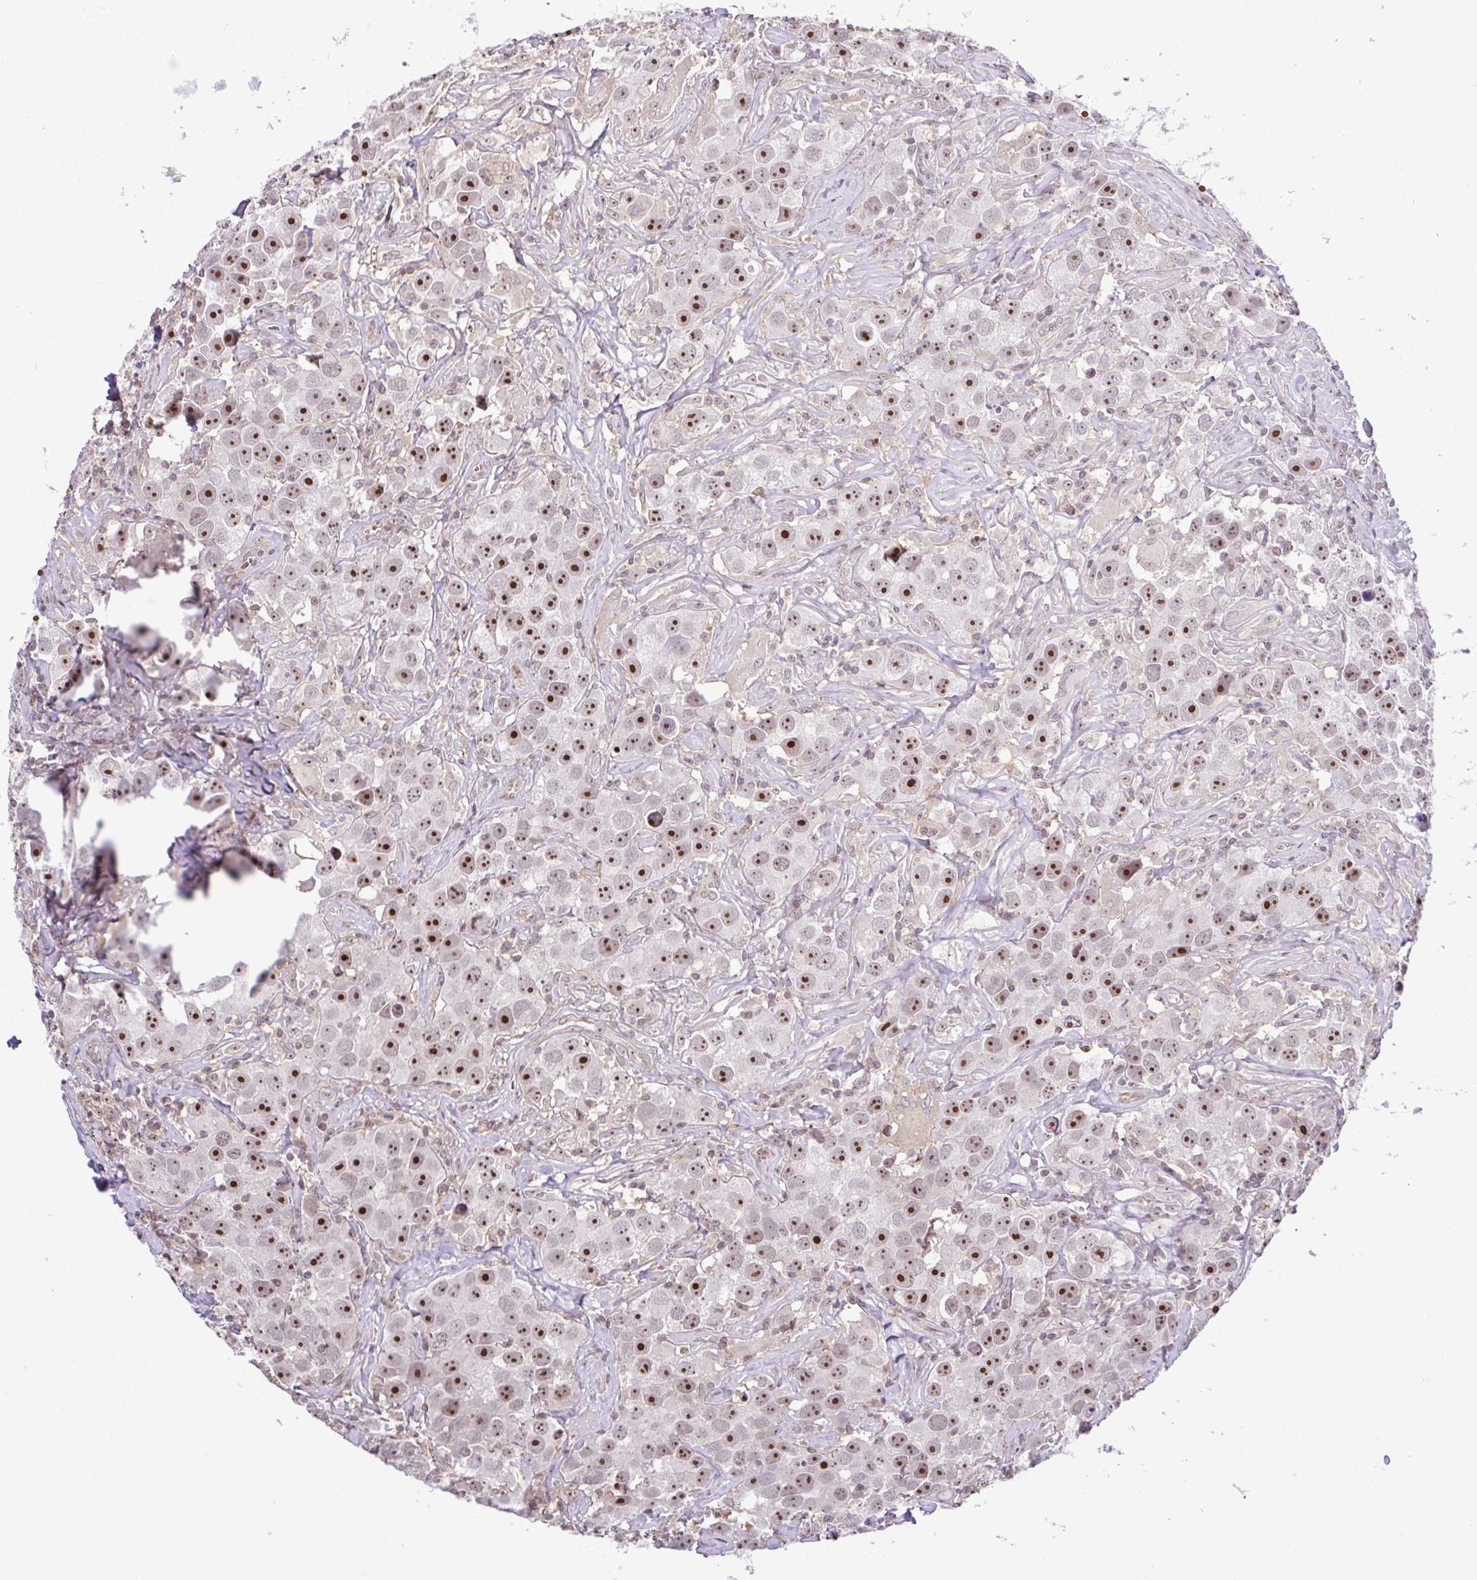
{"staining": {"intensity": "strong", "quantity": "25%-75%", "location": "nuclear"}, "tissue": "testis cancer", "cell_type": "Tumor cells", "image_type": "cancer", "snomed": [{"axis": "morphology", "description": "Seminoma, NOS"}, {"axis": "topography", "description": "Testis"}], "caption": "A photomicrograph of testis cancer stained for a protein demonstrates strong nuclear brown staining in tumor cells. (Brightfield microscopy of DAB IHC at high magnification).", "gene": "RSL24D1", "patient": {"sex": "male", "age": 49}}